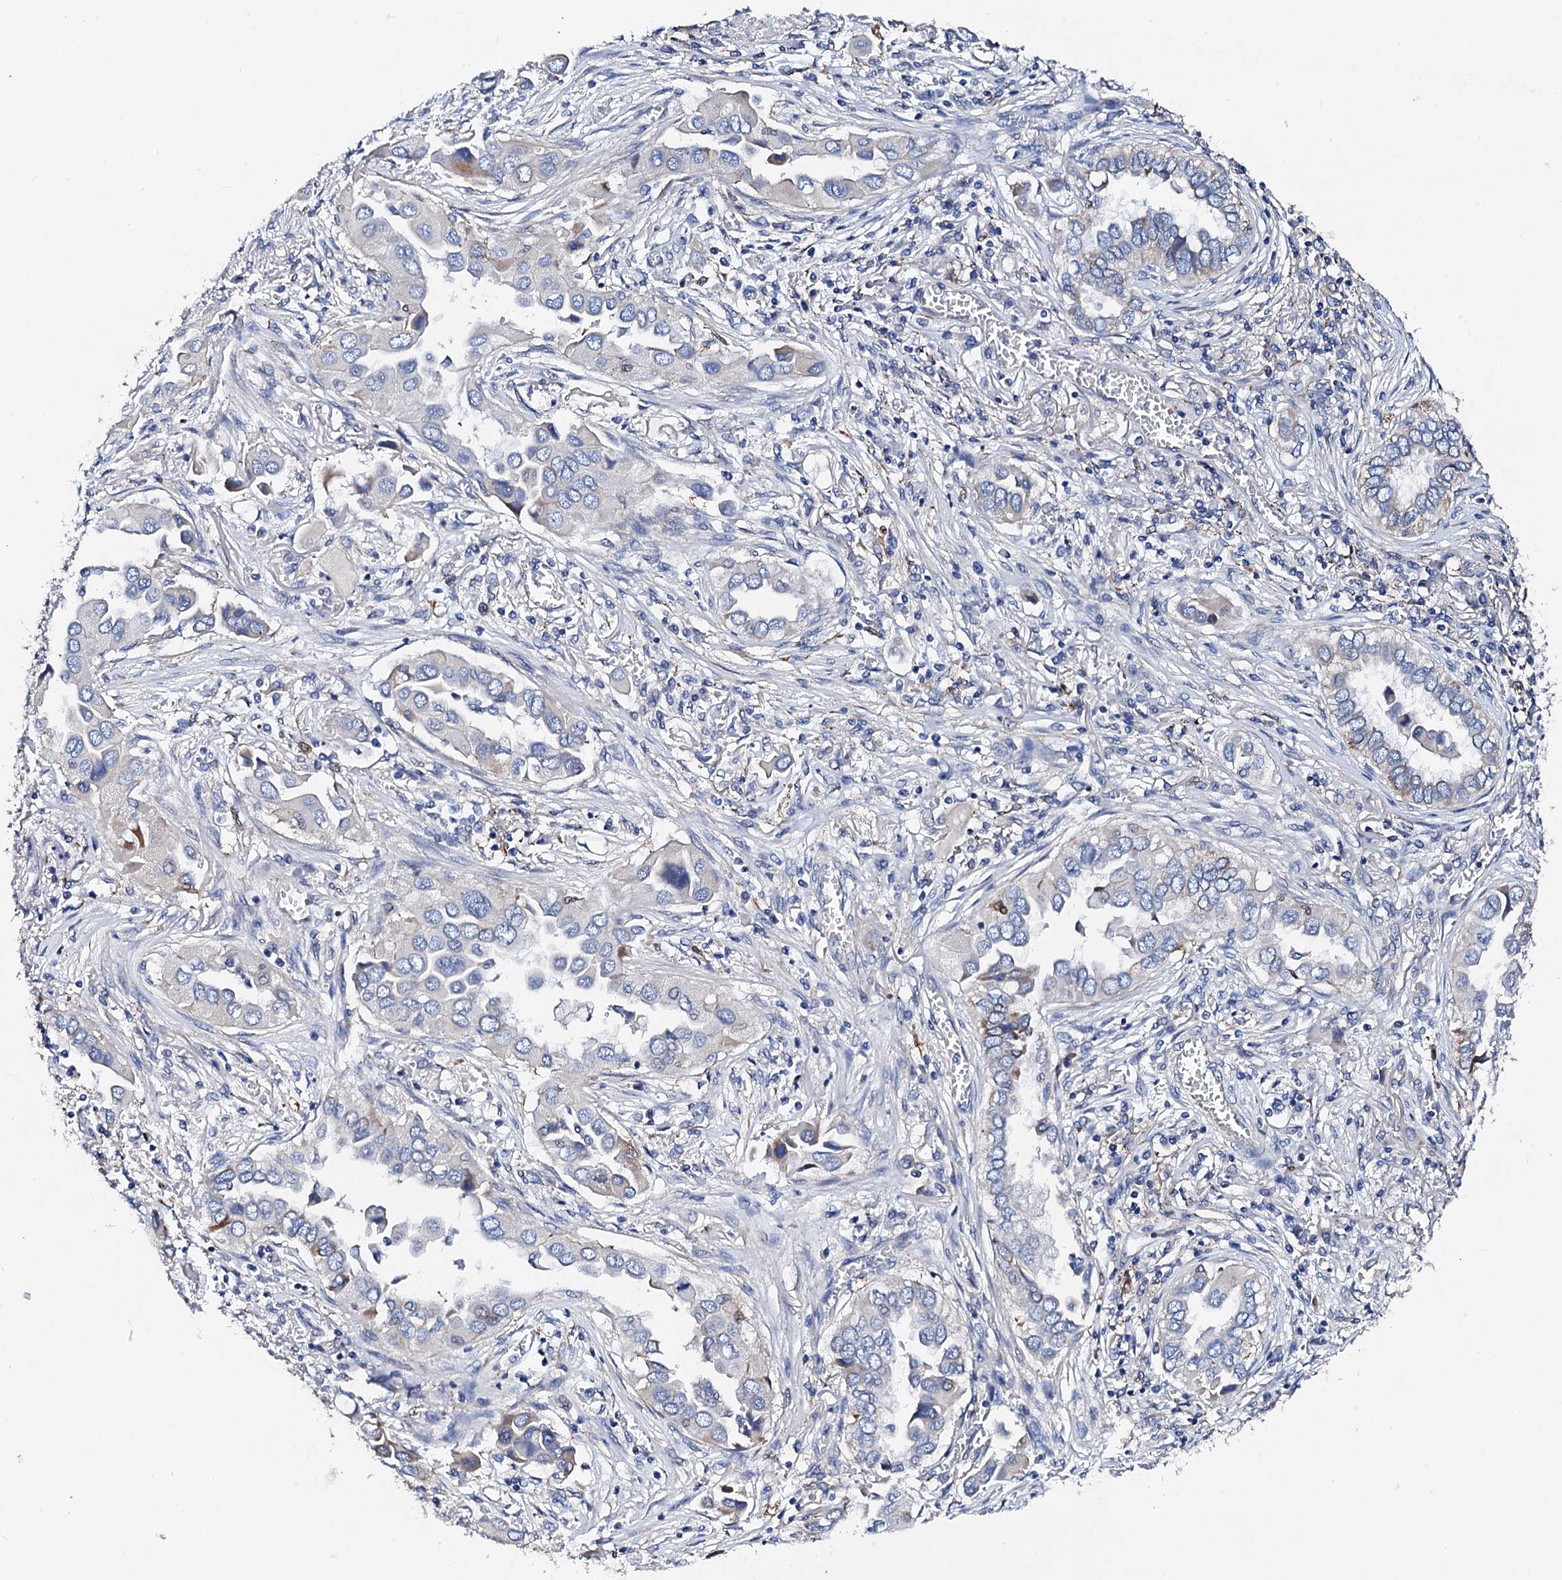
{"staining": {"intensity": "negative", "quantity": "none", "location": "none"}, "tissue": "lung cancer", "cell_type": "Tumor cells", "image_type": "cancer", "snomed": [{"axis": "morphology", "description": "Adenocarcinoma, NOS"}, {"axis": "topography", "description": "Lung"}], "caption": "High magnification brightfield microscopy of lung adenocarcinoma stained with DAB (brown) and counterstained with hematoxylin (blue): tumor cells show no significant positivity.", "gene": "KLHL32", "patient": {"sex": "female", "age": 76}}